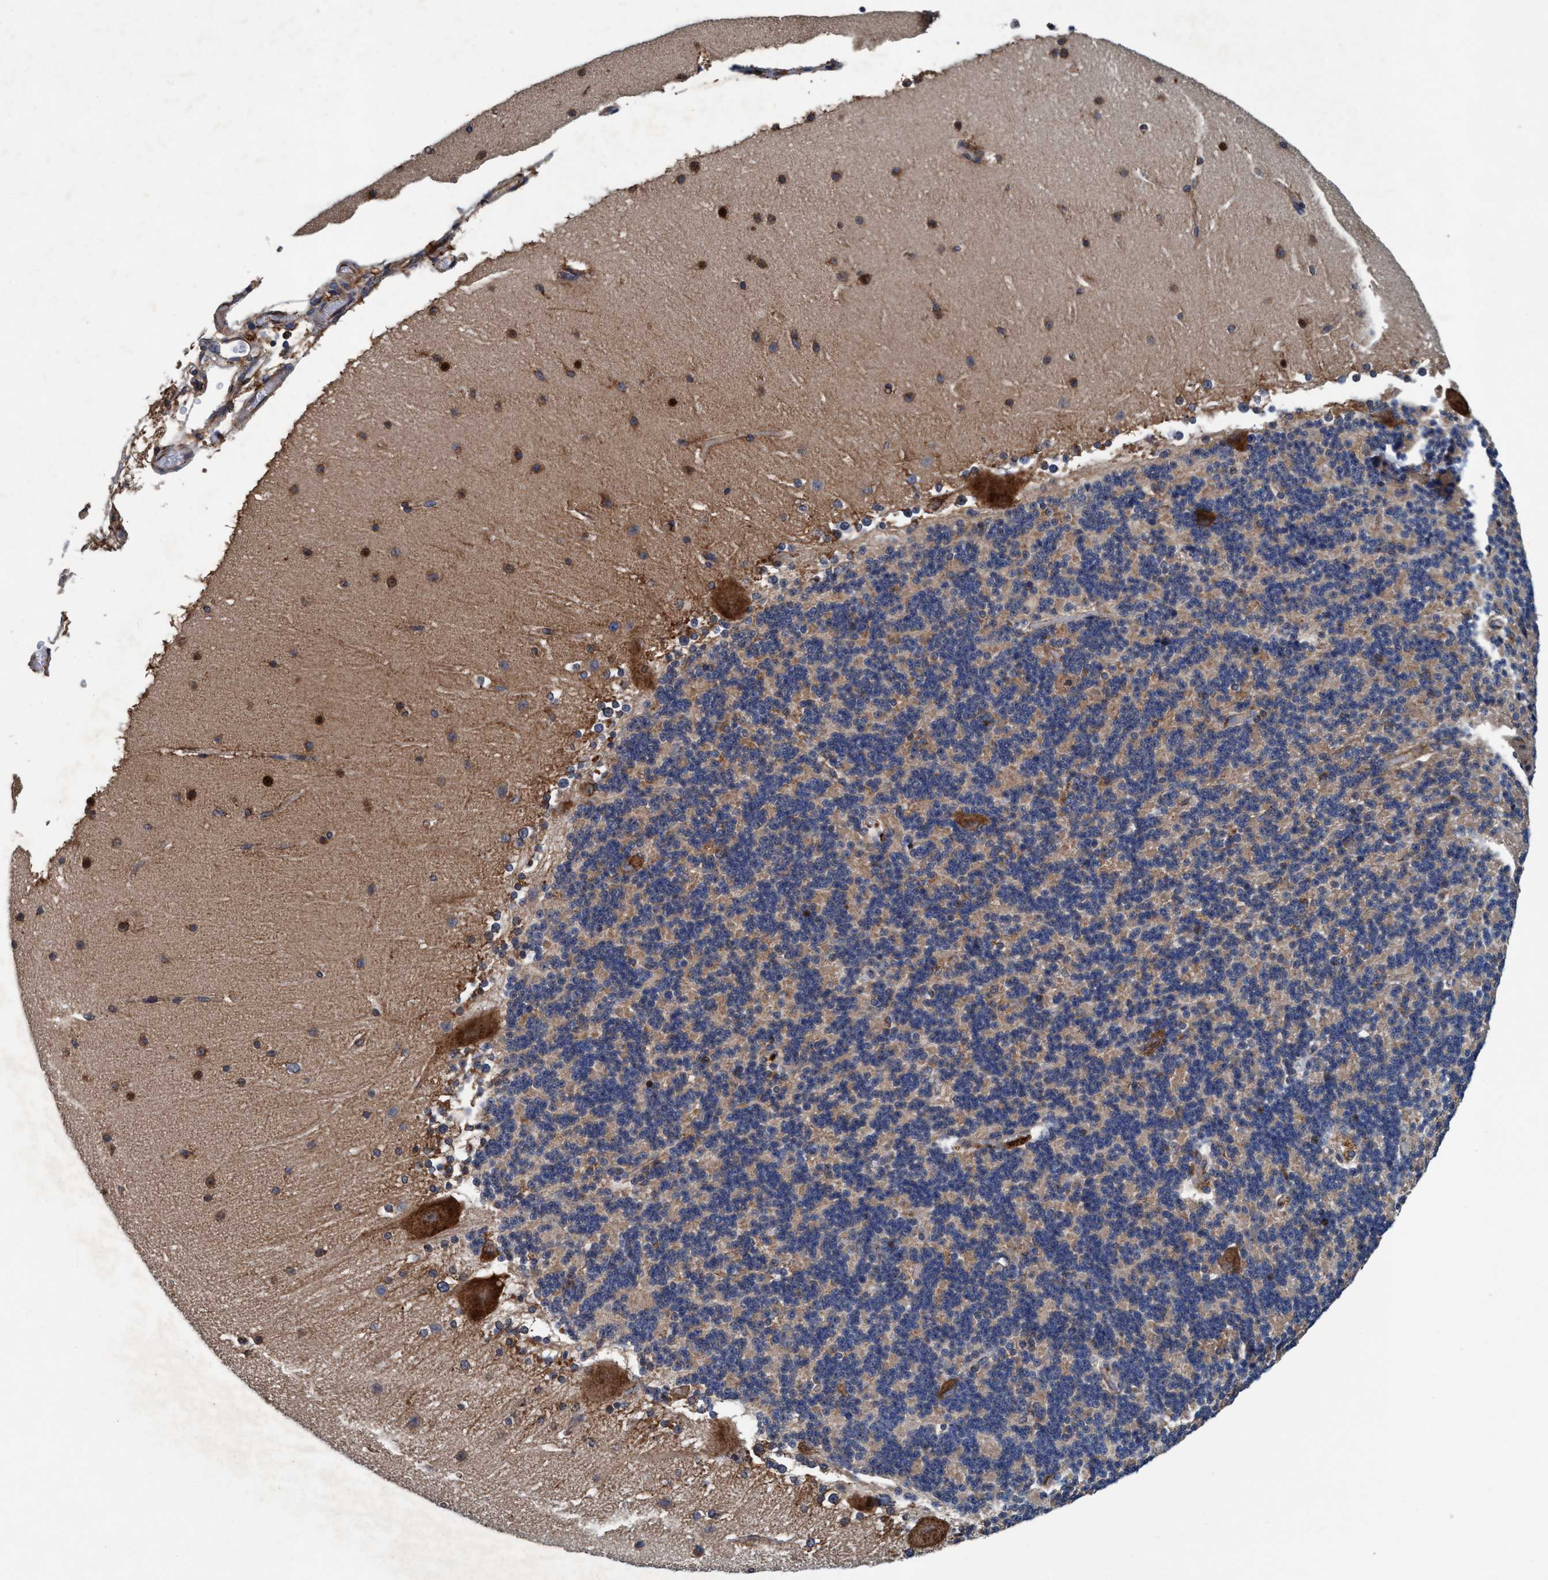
{"staining": {"intensity": "weak", "quantity": "<25%", "location": "cytoplasmic/membranous"}, "tissue": "cerebellum", "cell_type": "Cells in granular layer", "image_type": "normal", "snomed": [{"axis": "morphology", "description": "Normal tissue, NOS"}, {"axis": "topography", "description": "Cerebellum"}], "caption": "Immunohistochemistry image of benign human cerebellum stained for a protein (brown), which demonstrates no staining in cells in granular layer.", "gene": "ENDOG", "patient": {"sex": "female", "age": 19}}